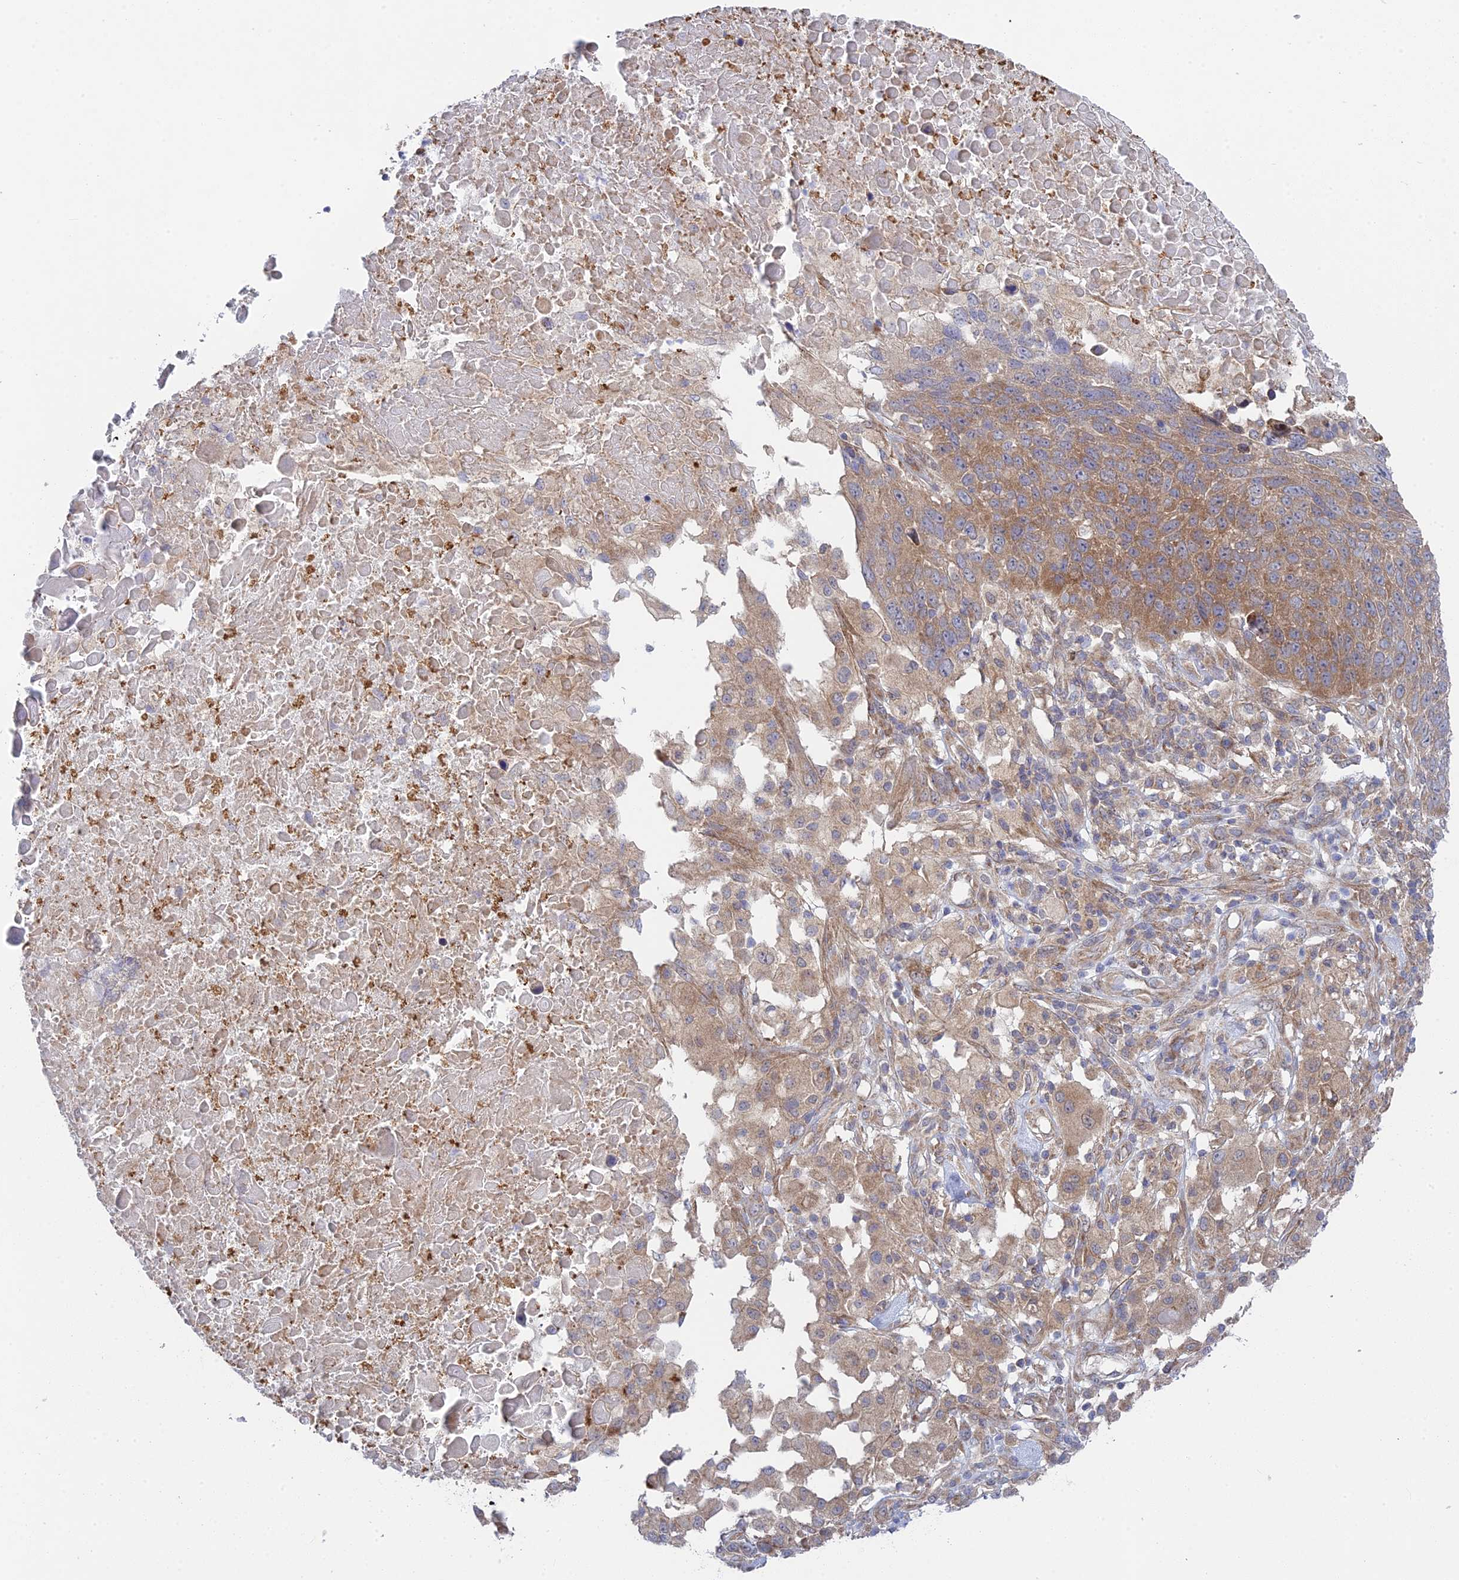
{"staining": {"intensity": "moderate", "quantity": ">75%", "location": "cytoplasmic/membranous"}, "tissue": "lung cancer", "cell_type": "Tumor cells", "image_type": "cancer", "snomed": [{"axis": "morphology", "description": "Normal tissue, NOS"}, {"axis": "morphology", "description": "Squamous cell carcinoma, NOS"}, {"axis": "topography", "description": "Lymph node"}, {"axis": "topography", "description": "Lung"}], "caption": "Moderate cytoplasmic/membranous positivity for a protein is seen in about >75% of tumor cells of lung cancer using immunohistochemistry.", "gene": "INCA1", "patient": {"sex": "male", "age": 66}}